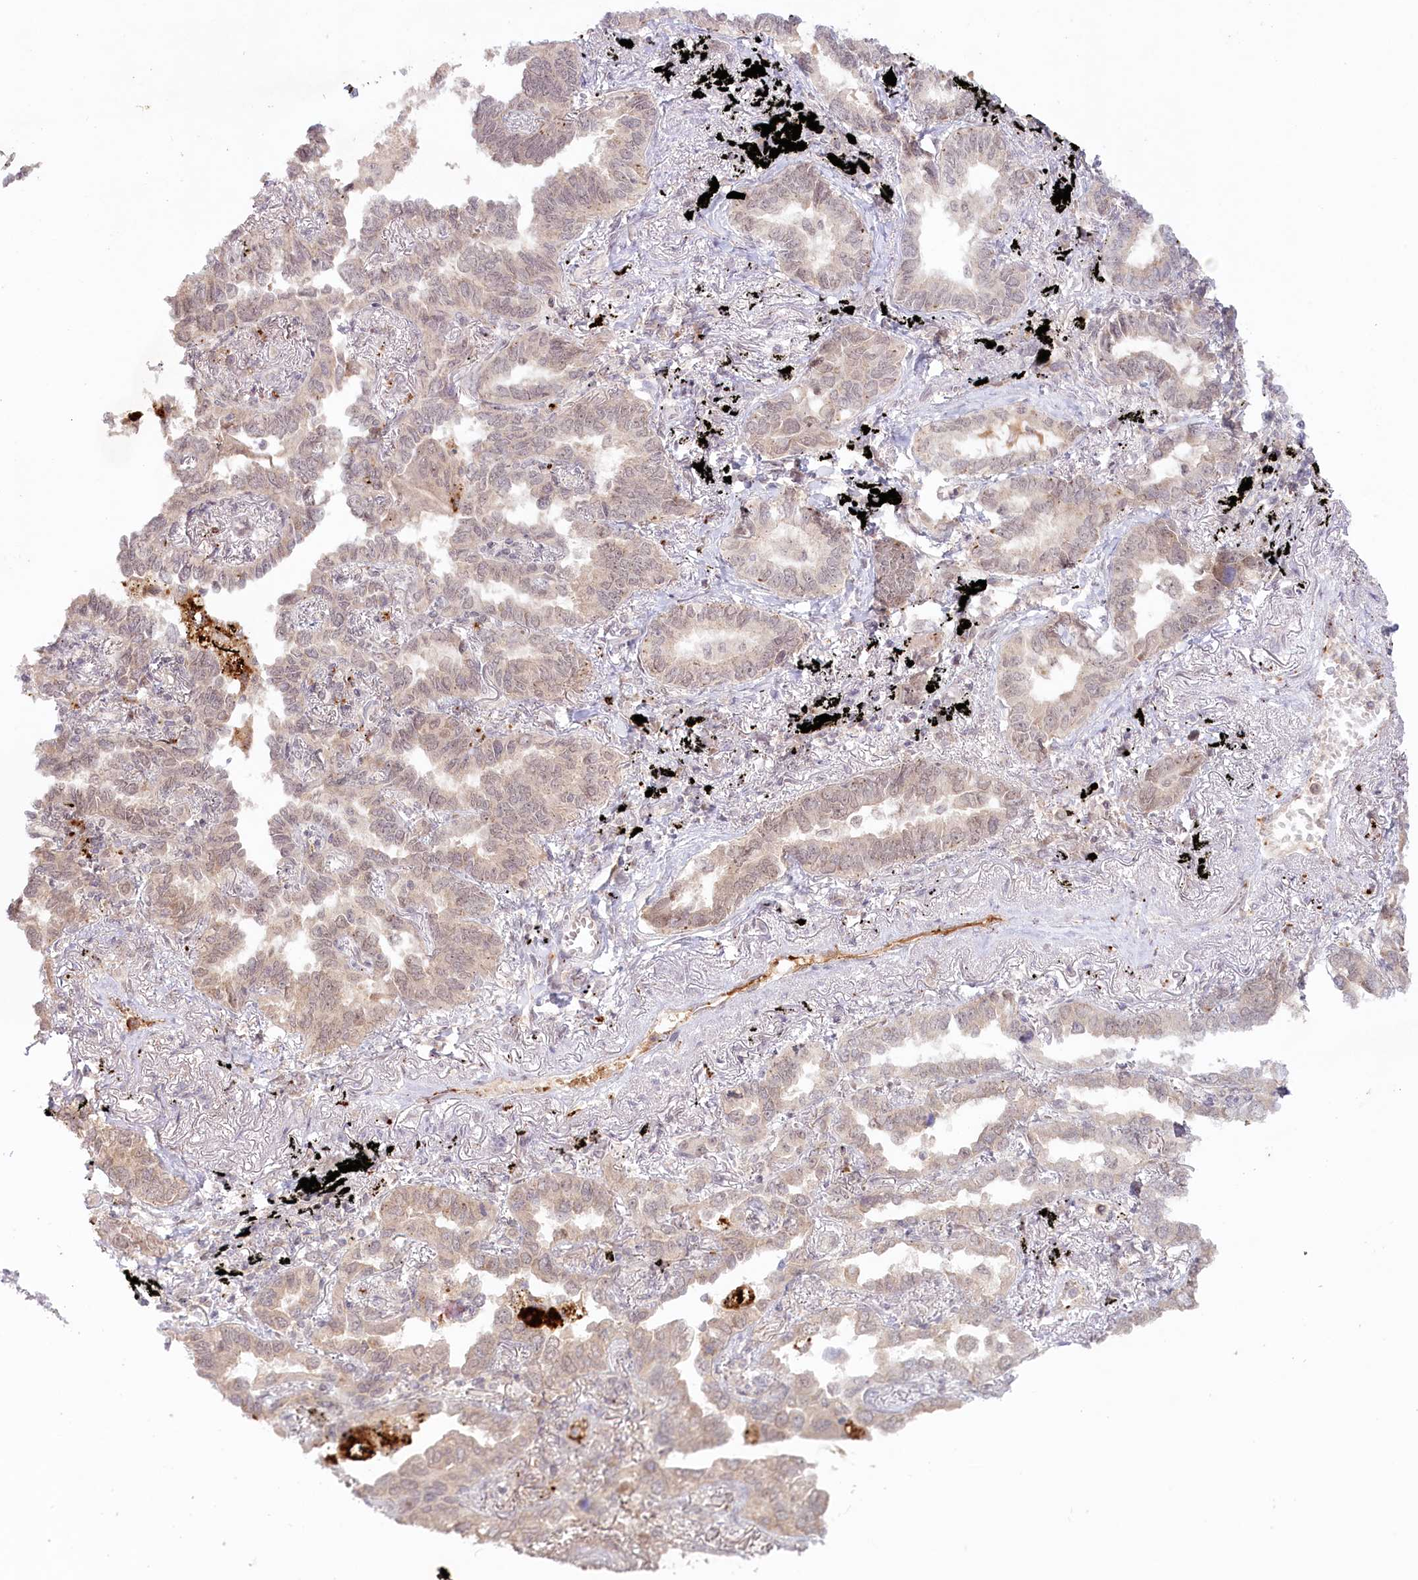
{"staining": {"intensity": "weak", "quantity": ">75%", "location": "cytoplasmic/membranous,nuclear"}, "tissue": "lung cancer", "cell_type": "Tumor cells", "image_type": "cancer", "snomed": [{"axis": "morphology", "description": "Adenocarcinoma, NOS"}, {"axis": "topography", "description": "Lung"}], "caption": "Lung cancer stained with DAB IHC exhibits low levels of weak cytoplasmic/membranous and nuclear staining in about >75% of tumor cells.", "gene": "PSAPL1", "patient": {"sex": "male", "age": 67}}